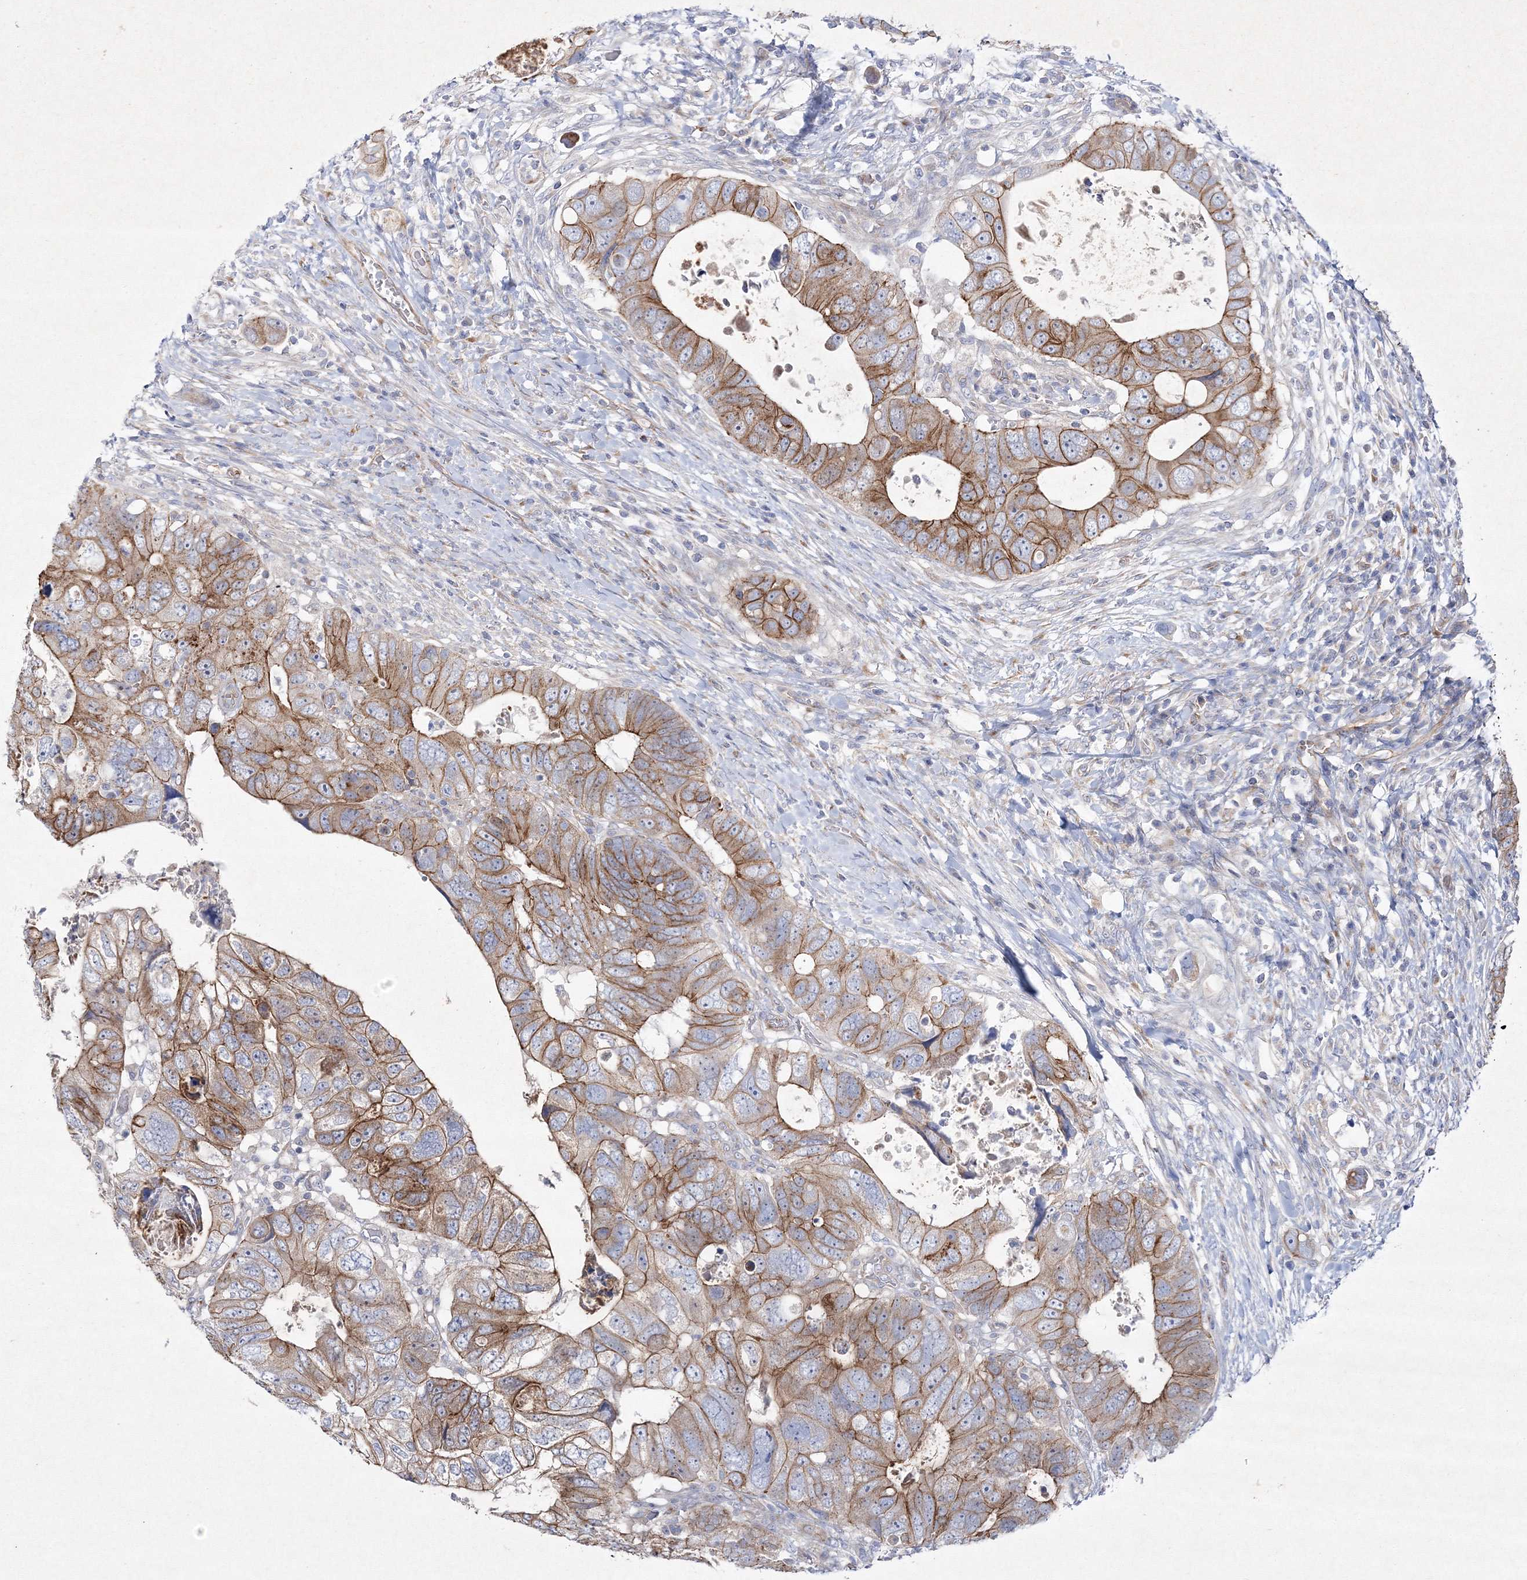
{"staining": {"intensity": "moderate", "quantity": ">75%", "location": "cytoplasmic/membranous"}, "tissue": "colorectal cancer", "cell_type": "Tumor cells", "image_type": "cancer", "snomed": [{"axis": "morphology", "description": "Adenocarcinoma, NOS"}, {"axis": "topography", "description": "Rectum"}], "caption": "Tumor cells exhibit medium levels of moderate cytoplasmic/membranous positivity in approximately >75% of cells in human colorectal cancer.", "gene": "NAA40", "patient": {"sex": "male", "age": 59}}